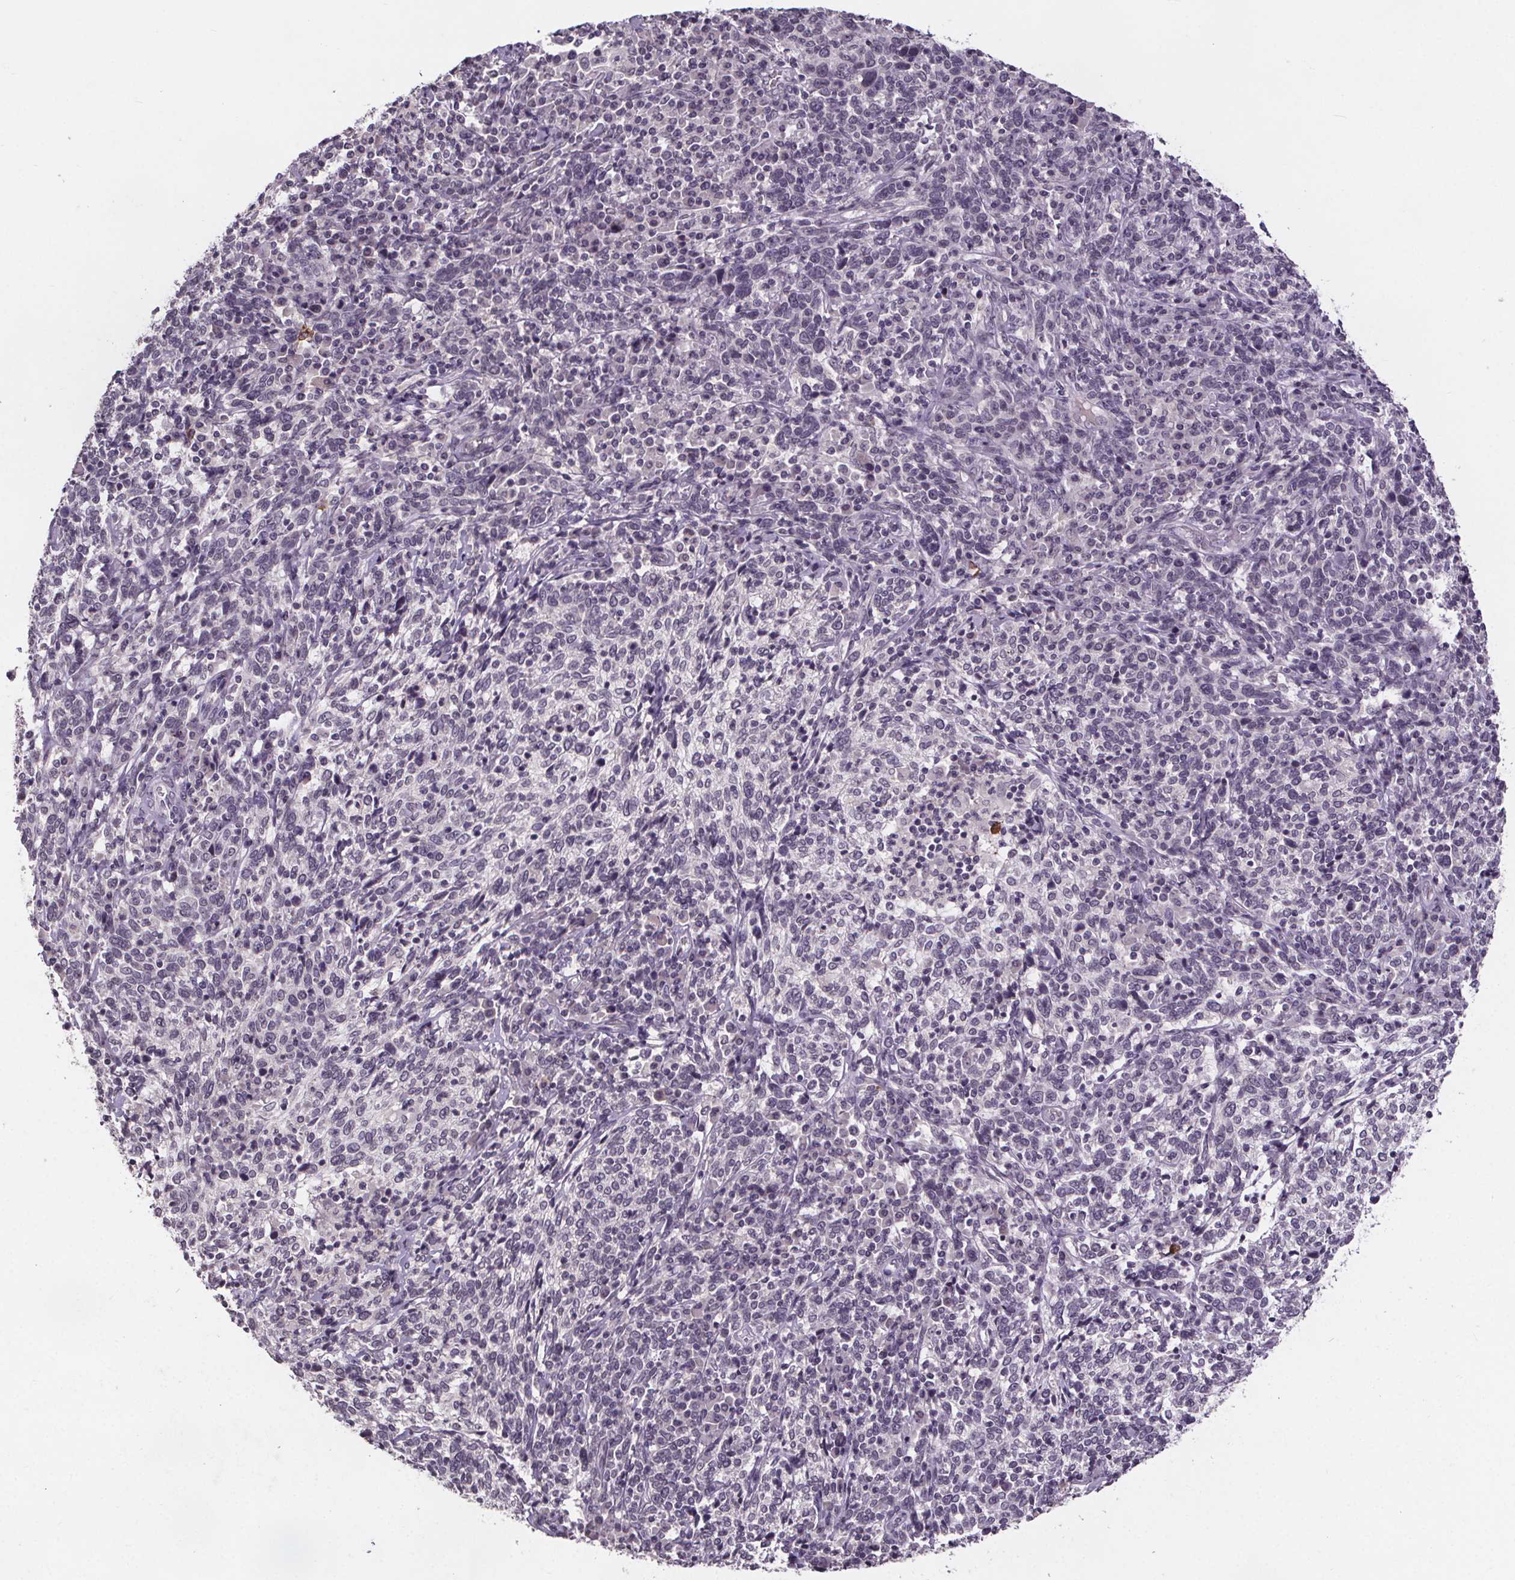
{"staining": {"intensity": "negative", "quantity": "none", "location": "none"}, "tissue": "cervical cancer", "cell_type": "Tumor cells", "image_type": "cancer", "snomed": [{"axis": "morphology", "description": "Squamous cell carcinoma, NOS"}, {"axis": "topography", "description": "Cervix"}], "caption": "DAB immunohistochemical staining of squamous cell carcinoma (cervical) displays no significant staining in tumor cells.", "gene": "NKX6-1", "patient": {"sex": "female", "age": 46}}